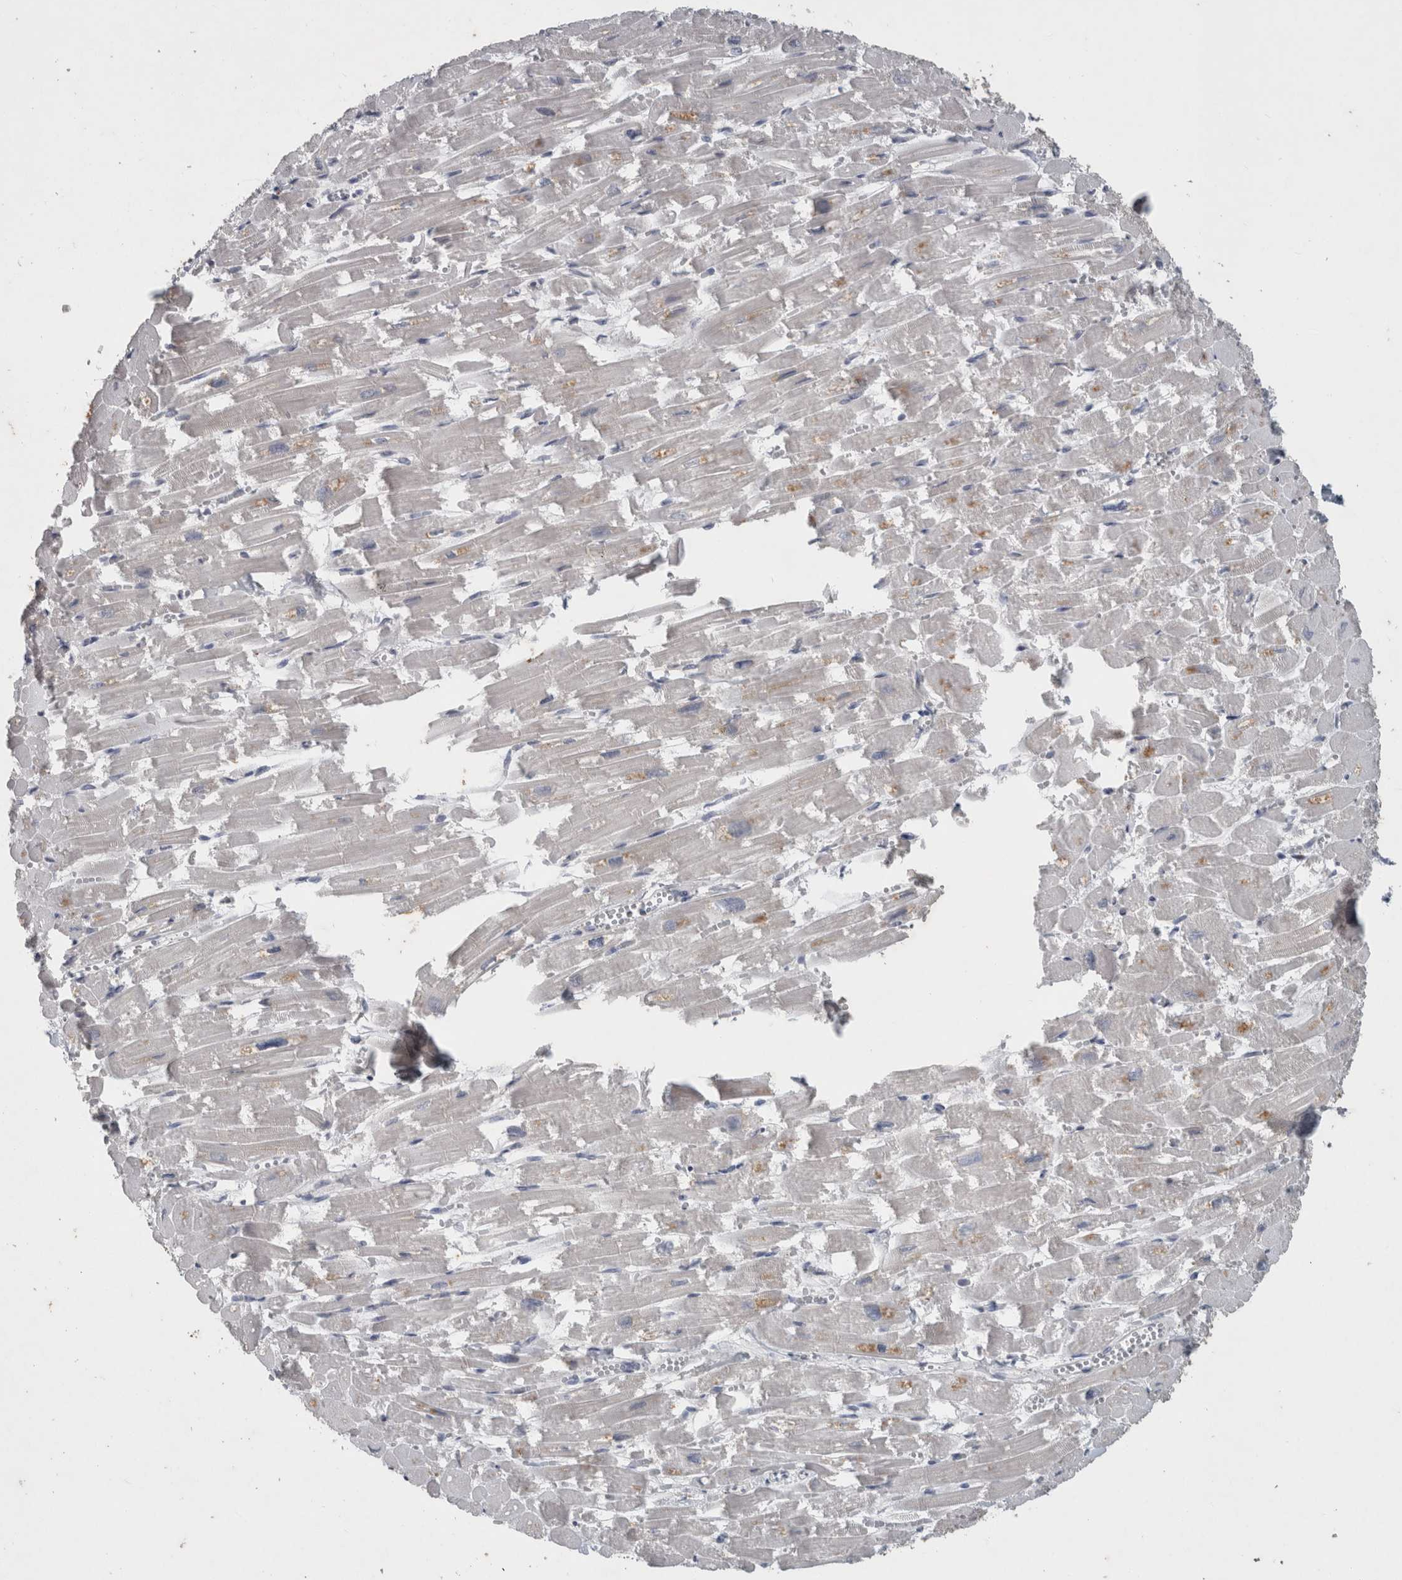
{"staining": {"intensity": "weak", "quantity": "25%-75%", "location": "cytoplasmic/membranous"}, "tissue": "heart muscle", "cell_type": "Cardiomyocytes", "image_type": "normal", "snomed": [{"axis": "morphology", "description": "Normal tissue, NOS"}, {"axis": "topography", "description": "Heart"}], "caption": "IHC photomicrograph of unremarkable heart muscle stained for a protein (brown), which exhibits low levels of weak cytoplasmic/membranous positivity in approximately 25%-75% of cardiomyocytes.", "gene": "SLC22A11", "patient": {"sex": "male", "age": 54}}